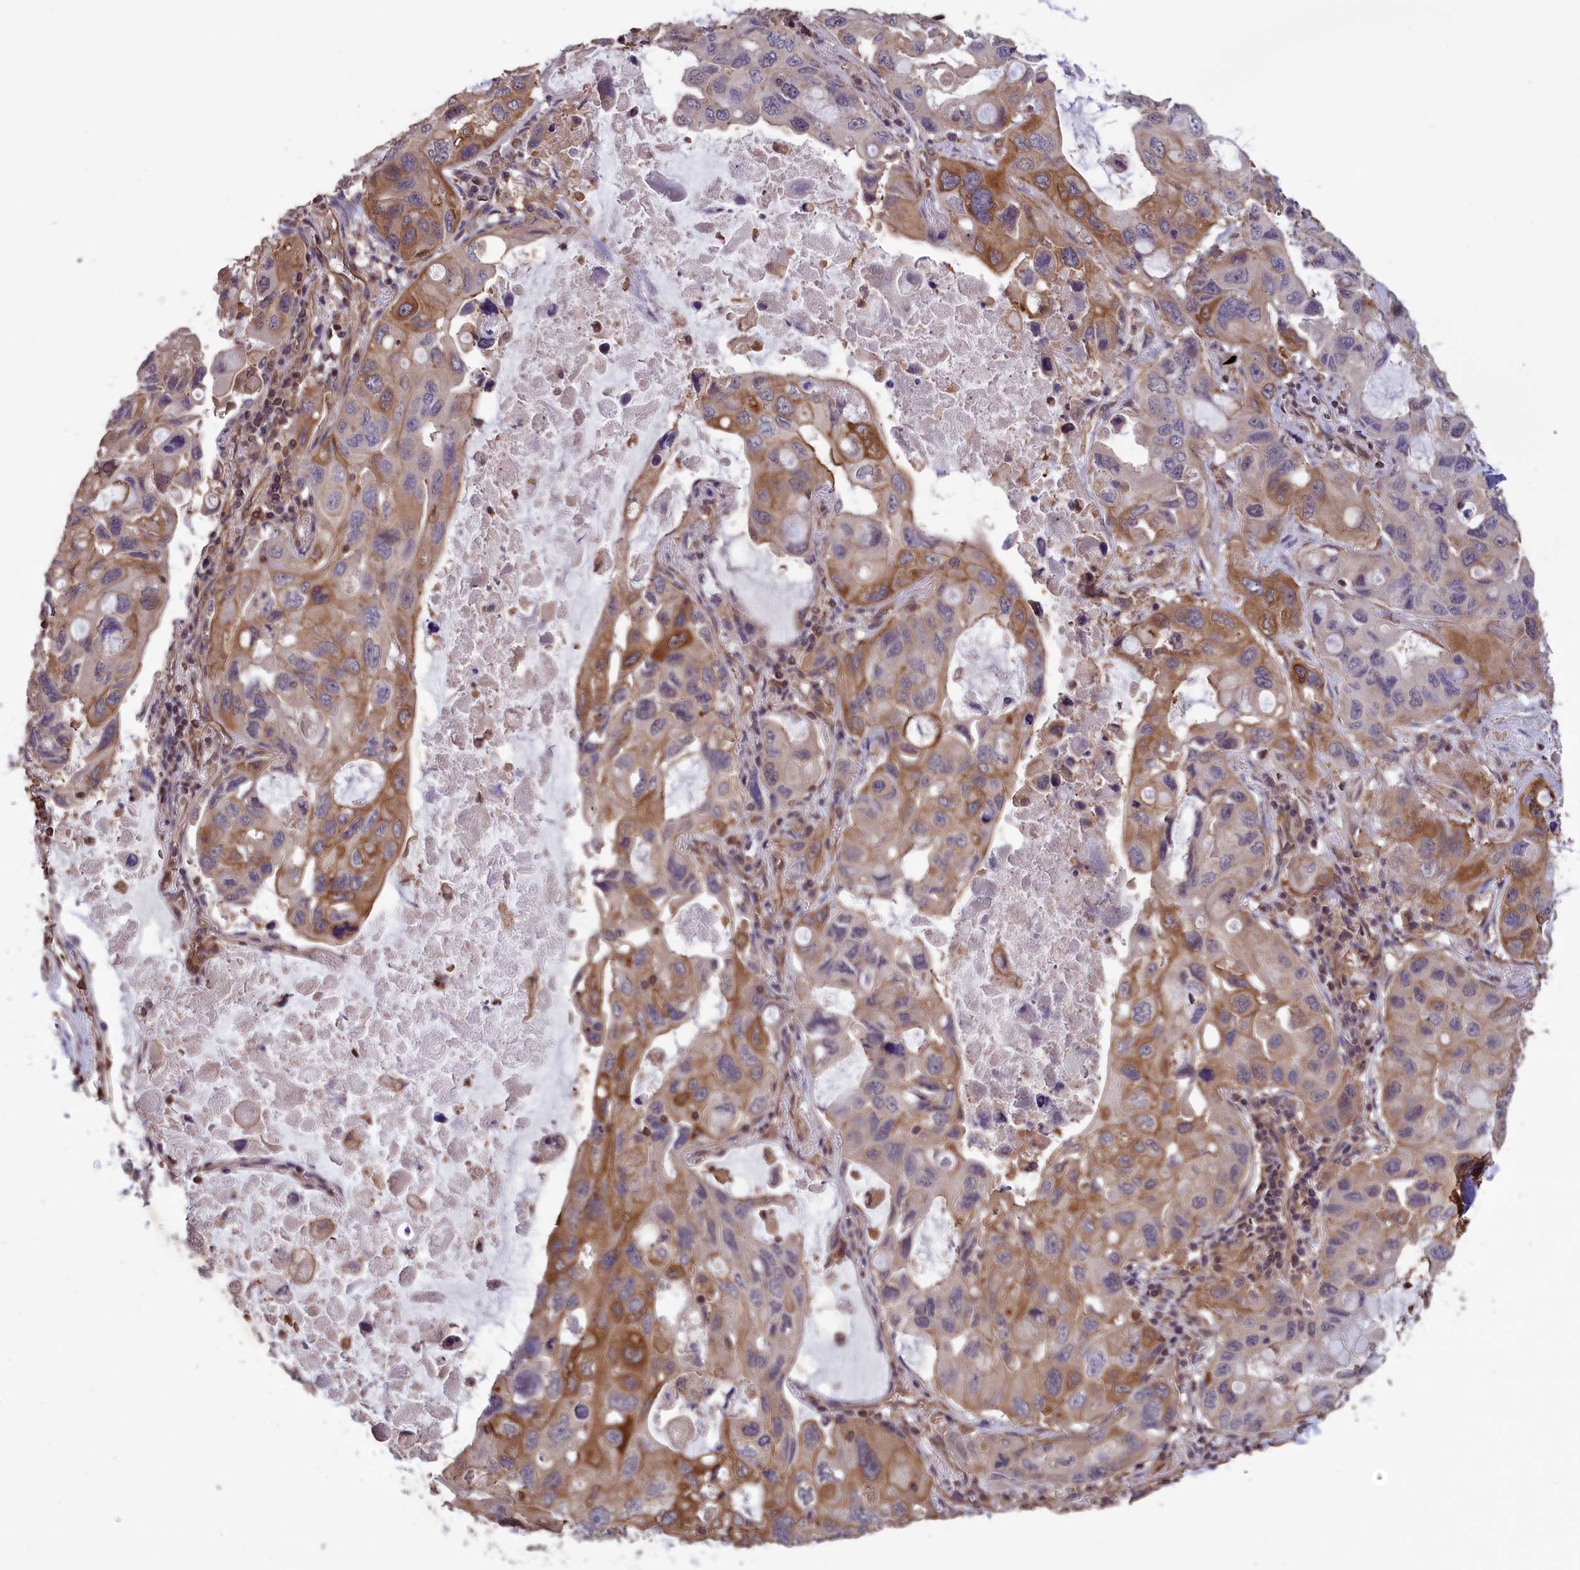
{"staining": {"intensity": "moderate", "quantity": "25%-75%", "location": "cytoplasmic/membranous"}, "tissue": "lung cancer", "cell_type": "Tumor cells", "image_type": "cancer", "snomed": [{"axis": "morphology", "description": "Squamous cell carcinoma, NOS"}, {"axis": "topography", "description": "Lung"}], "caption": "This histopathology image reveals IHC staining of human lung cancer (squamous cell carcinoma), with medium moderate cytoplasmic/membranous staining in about 25%-75% of tumor cells.", "gene": "DAPK3", "patient": {"sex": "female", "age": 73}}